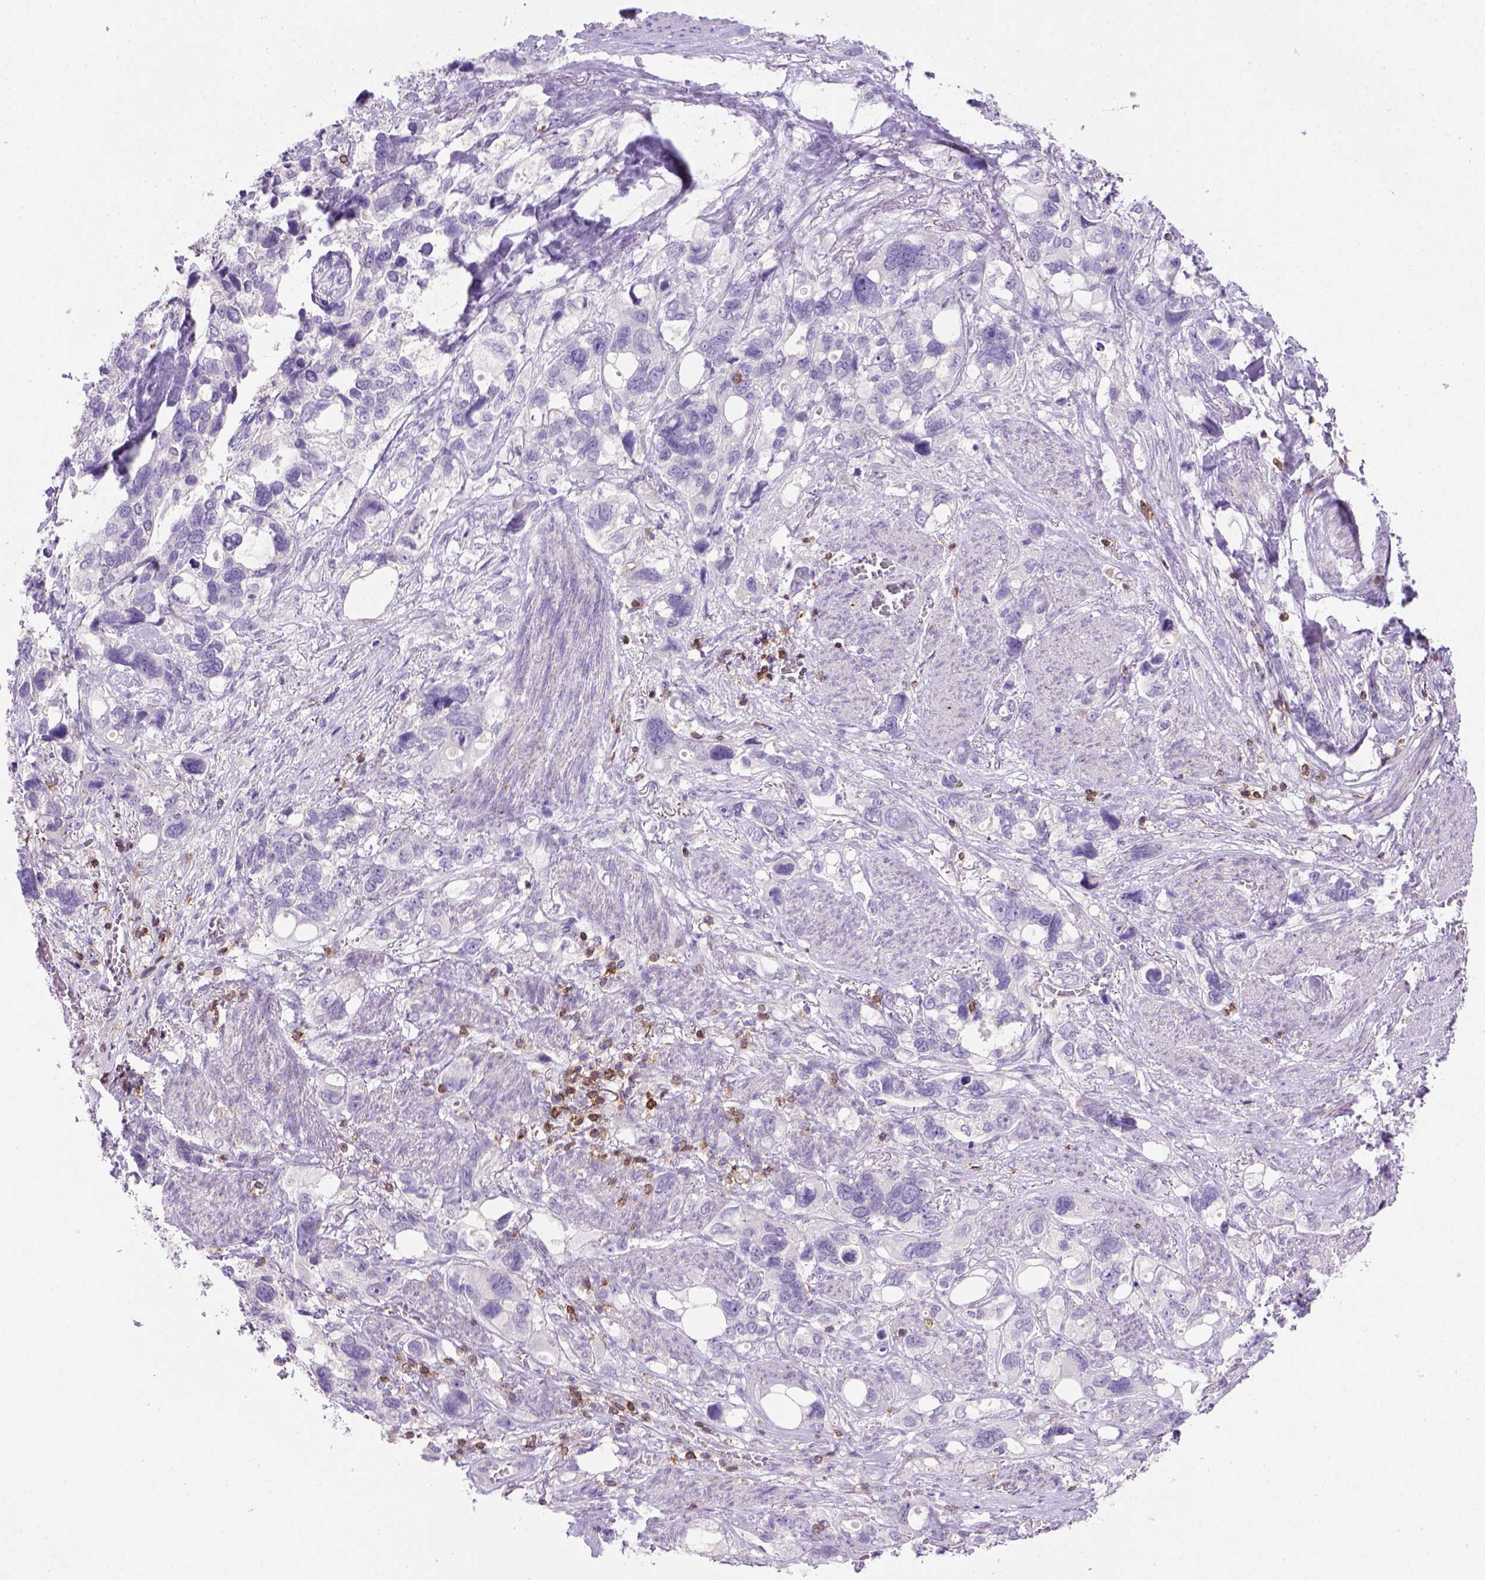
{"staining": {"intensity": "negative", "quantity": "none", "location": "none"}, "tissue": "stomach cancer", "cell_type": "Tumor cells", "image_type": "cancer", "snomed": [{"axis": "morphology", "description": "Adenocarcinoma, NOS"}, {"axis": "topography", "description": "Stomach, upper"}], "caption": "IHC histopathology image of stomach cancer stained for a protein (brown), which displays no staining in tumor cells.", "gene": "CD3E", "patient": {"sex": "female", "age": 81}}